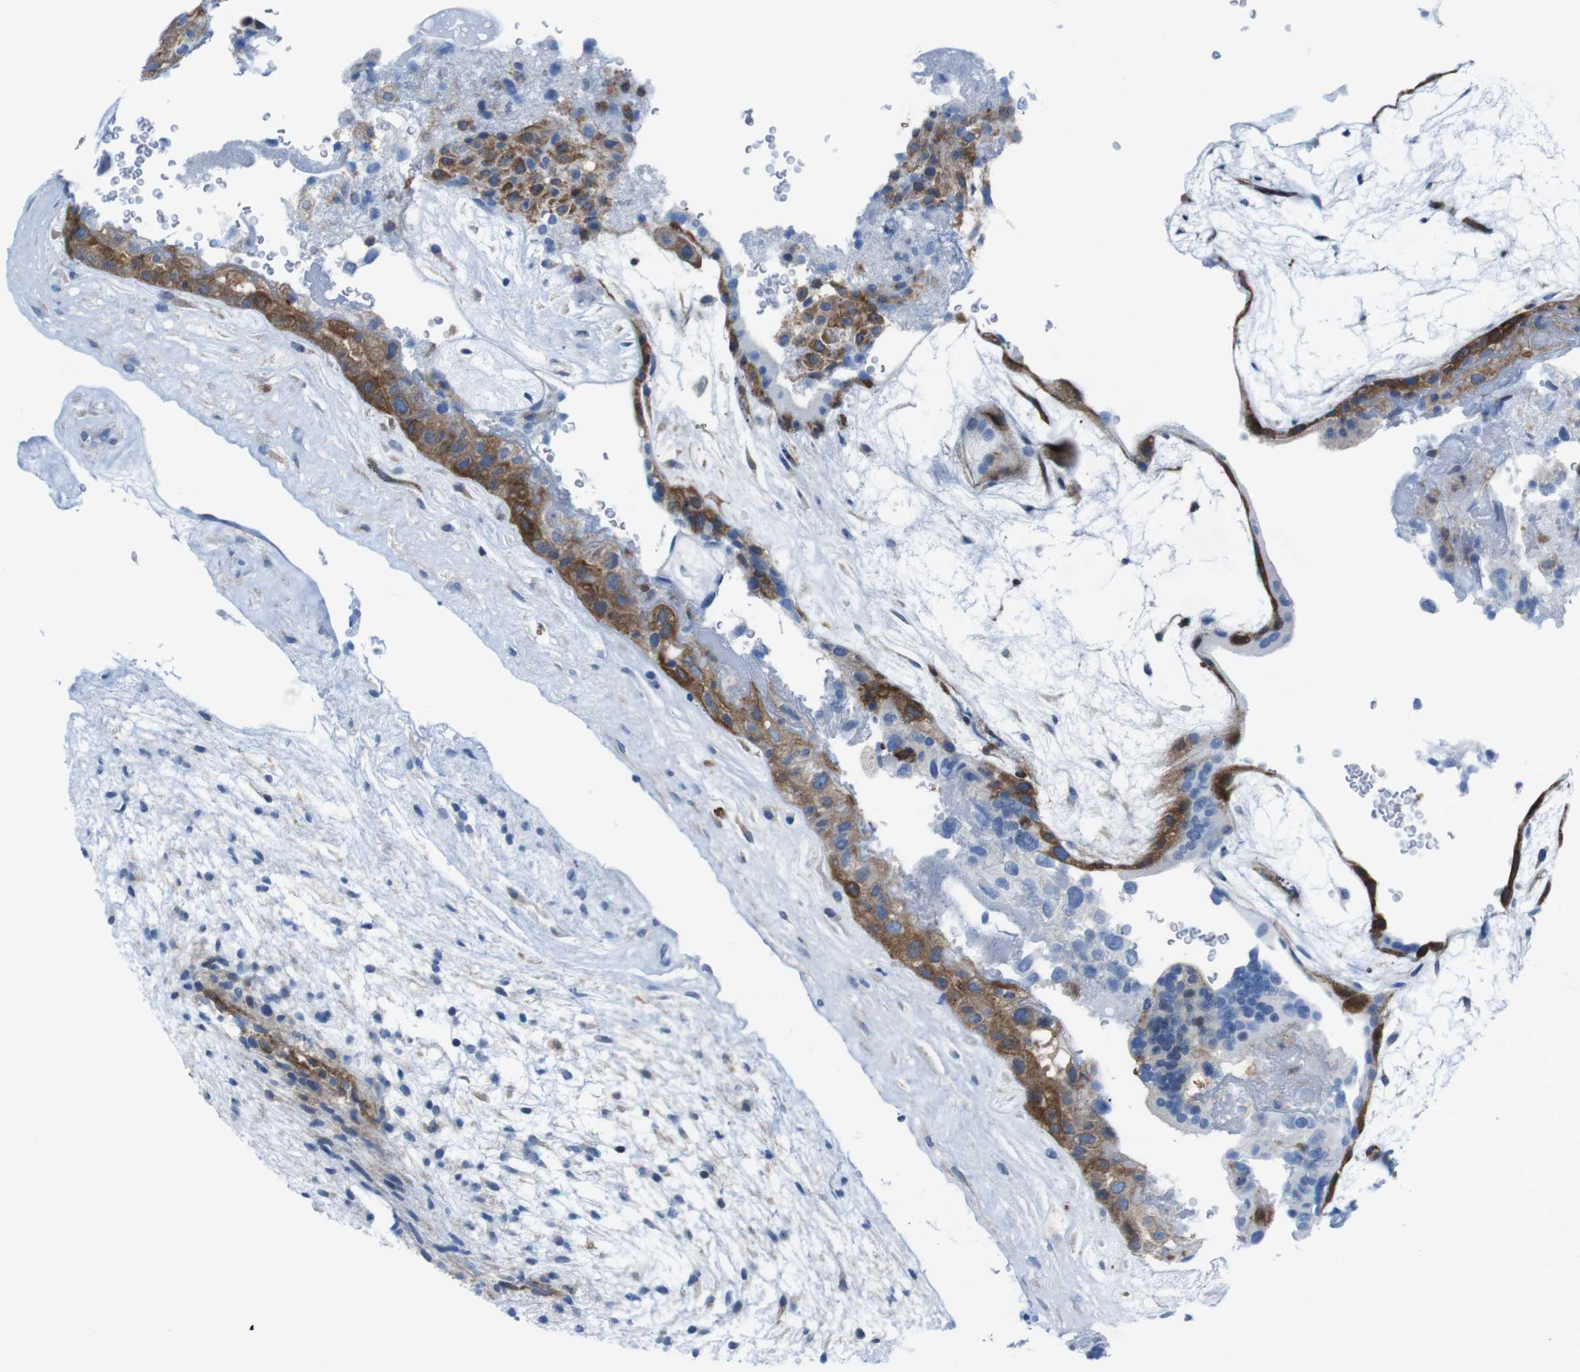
{"staining": {"intensity": "moderate", "quantity": ">75%", "location": "cytoplasmic/membranous"}, "tissue": "placenta", "cell_type": "Decidual cells", "image_type": "normal", "snomed": [{"axis": "morphology", "description": "Normal tissue, NOS"}, {"axis": "topography", "description": "Placenta"}], "caption": "Immunohistochemistry (DAB (3,3'-diaminobenzidine)) staining of unremarkable placenta displays moderate cytoplasmic/membranous protein positivity in about >75% of decidual cells. Immunohistochemistry (ihc) stains the protein in brown and the nuclei are stained blue.", "gene": "DIAPH2", "patient": {"sex": "female", "age": 19}}